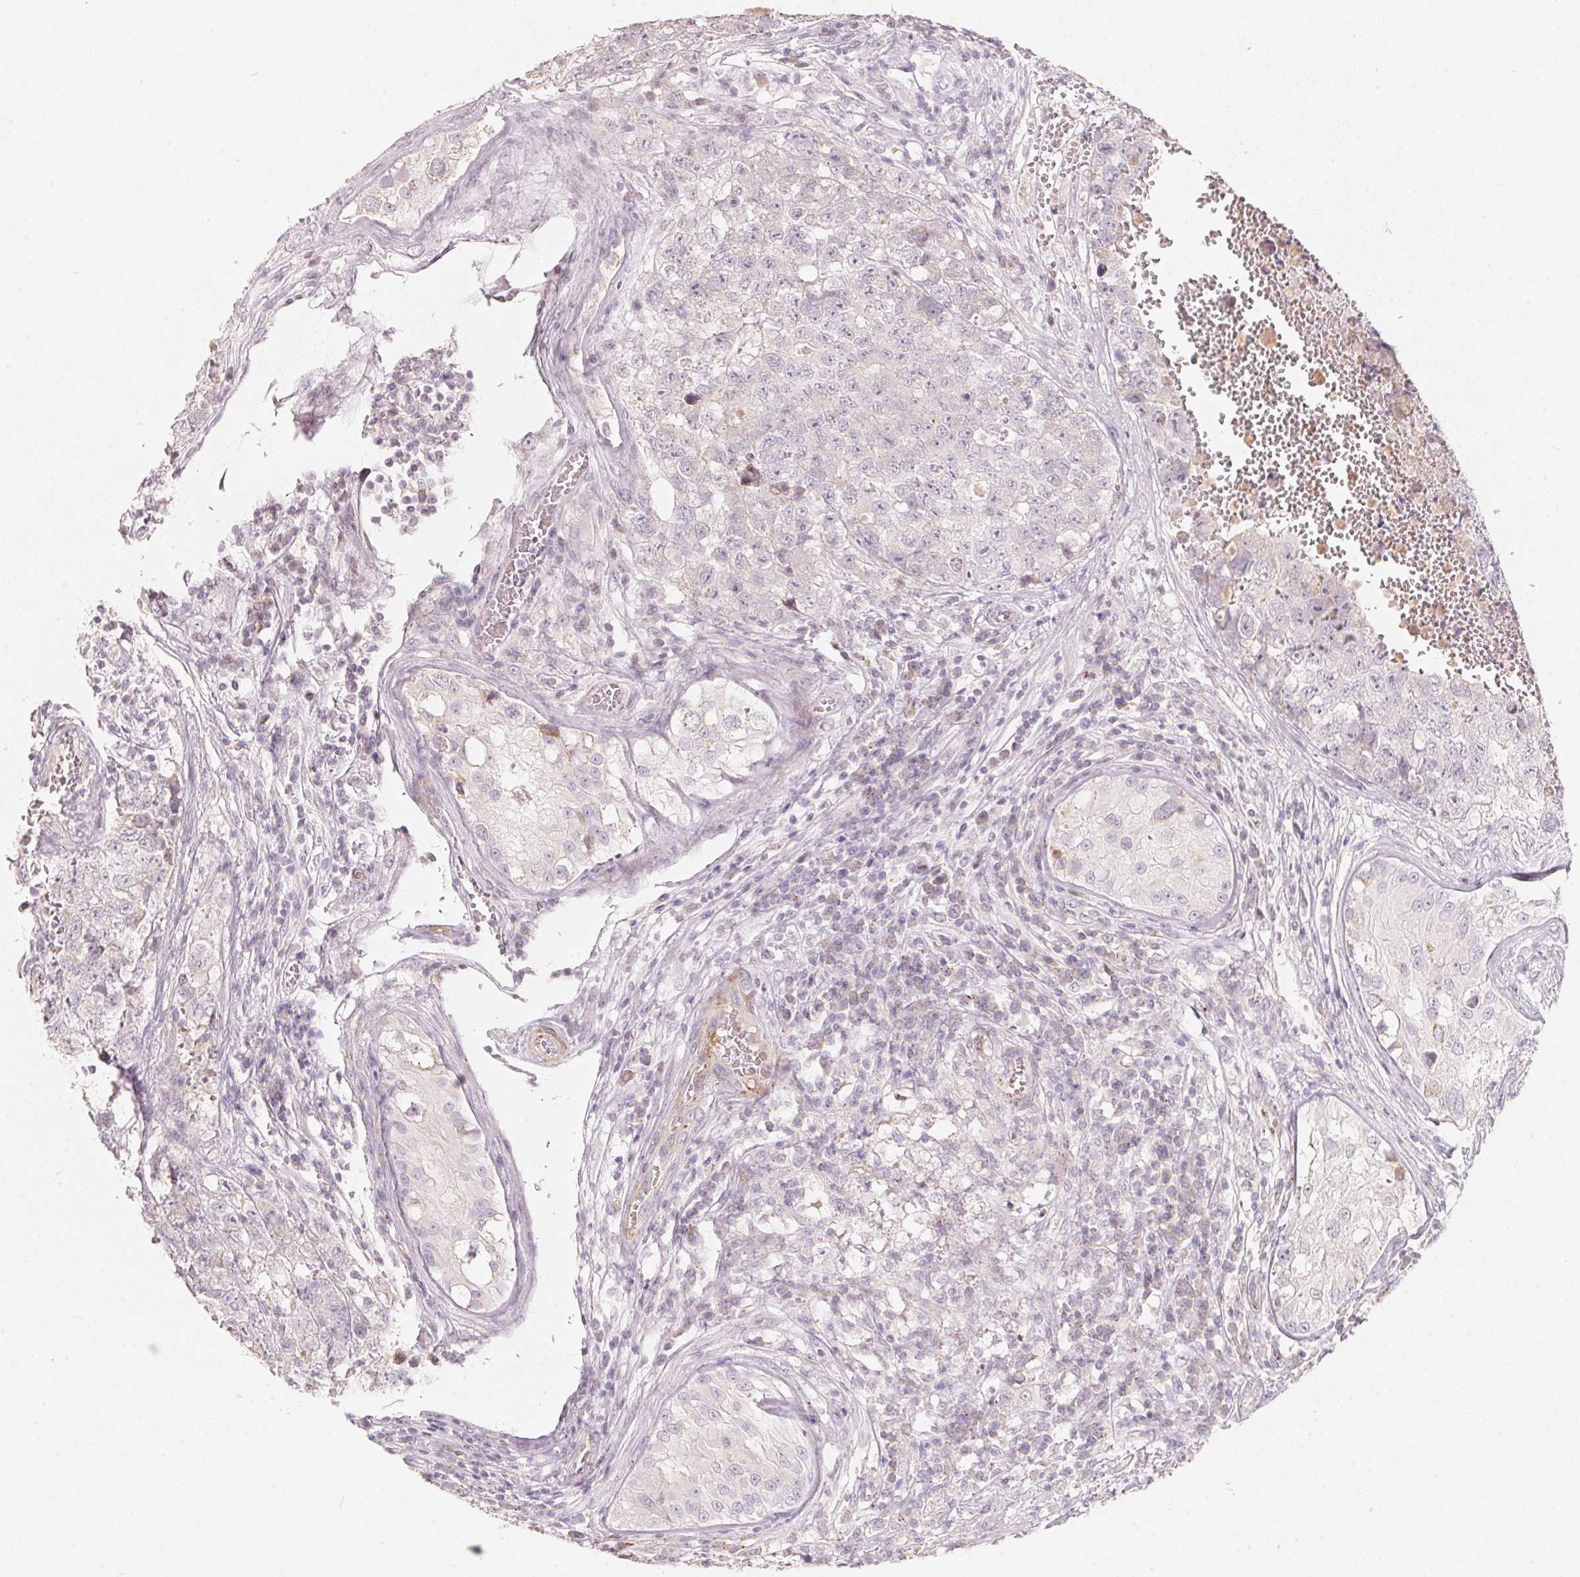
{"staining": {"intensity": "negative", "quantity": "none", "location": "none"}, "tissue": "testis cancer", "cell_type": "Tumor cells", "image_type": "cancer", "snomed": [{"axis": "morphology", "description": "Carcinoma, Embryonal, NOS"}, {"axis": "topography", "description": "Testis"}], "caption": "This is an immunohistochemistry (IHC) image of testis cancer. There is no positivity in tumor cells.", "gene": "TP53AIP1", "patient": {"sex": "male", "age": 18}}